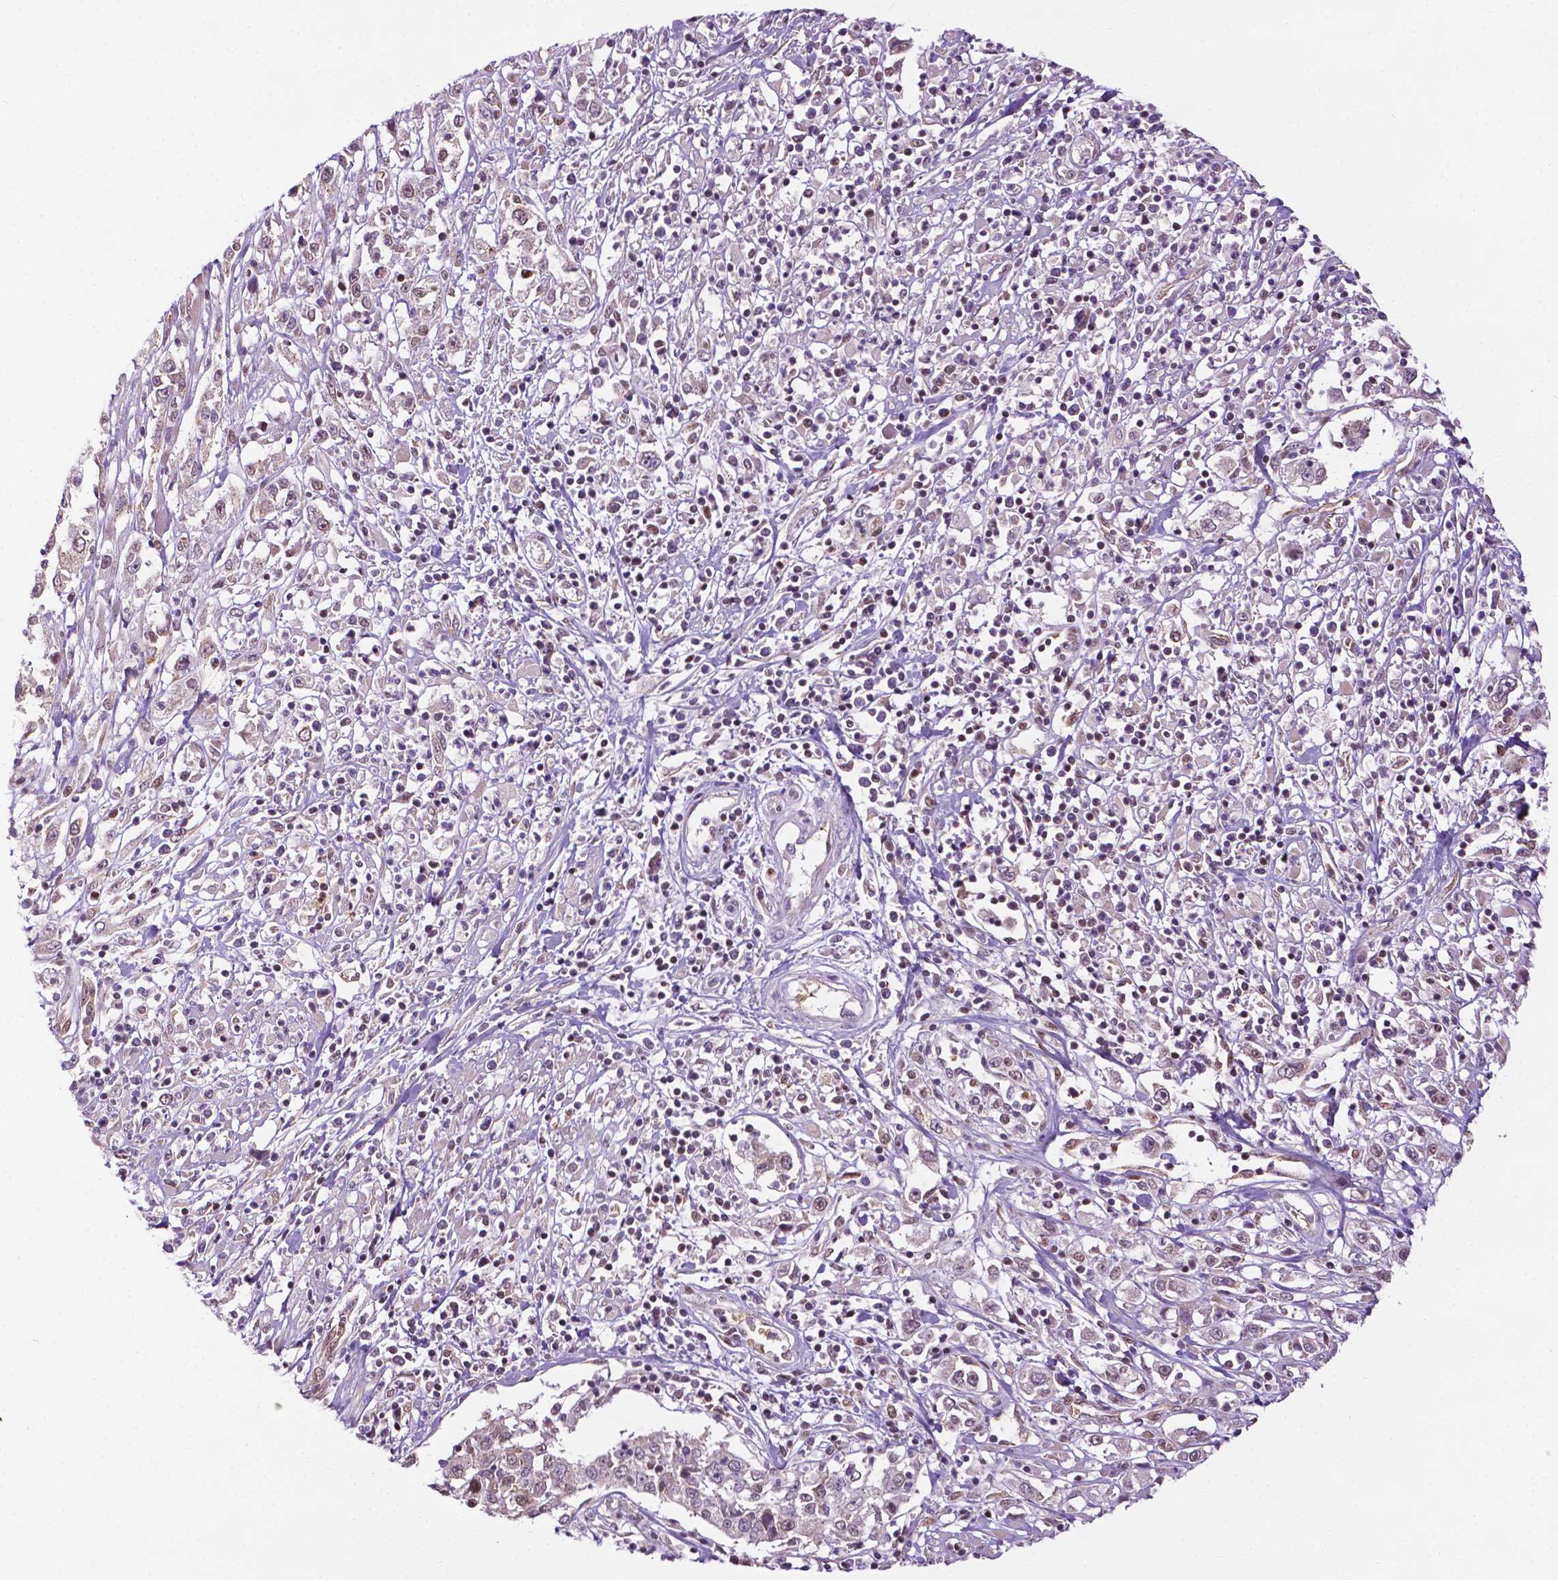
{"staining": {"intensity": "weak", "quantity": "<25%", "location": "nuclear"}, "tissue": "cervical cancer", "cell_type": "Tumor cells", "image_type": "cancer", "snomed": [{"axis": "morphology", "description": "Adenocarcinoma, NOS"}, {"axis": "topography", "description": "Cervix"}], "caption": "High magnification brightfield microscopy of adenocarcinoma (cervical) stained with DAB (brown) and counterstained with hematoxylin (blue): tumor cells show no significant positivity.", "gene": "ZNF41", "patient": {"sex": "female", "age": 40}}